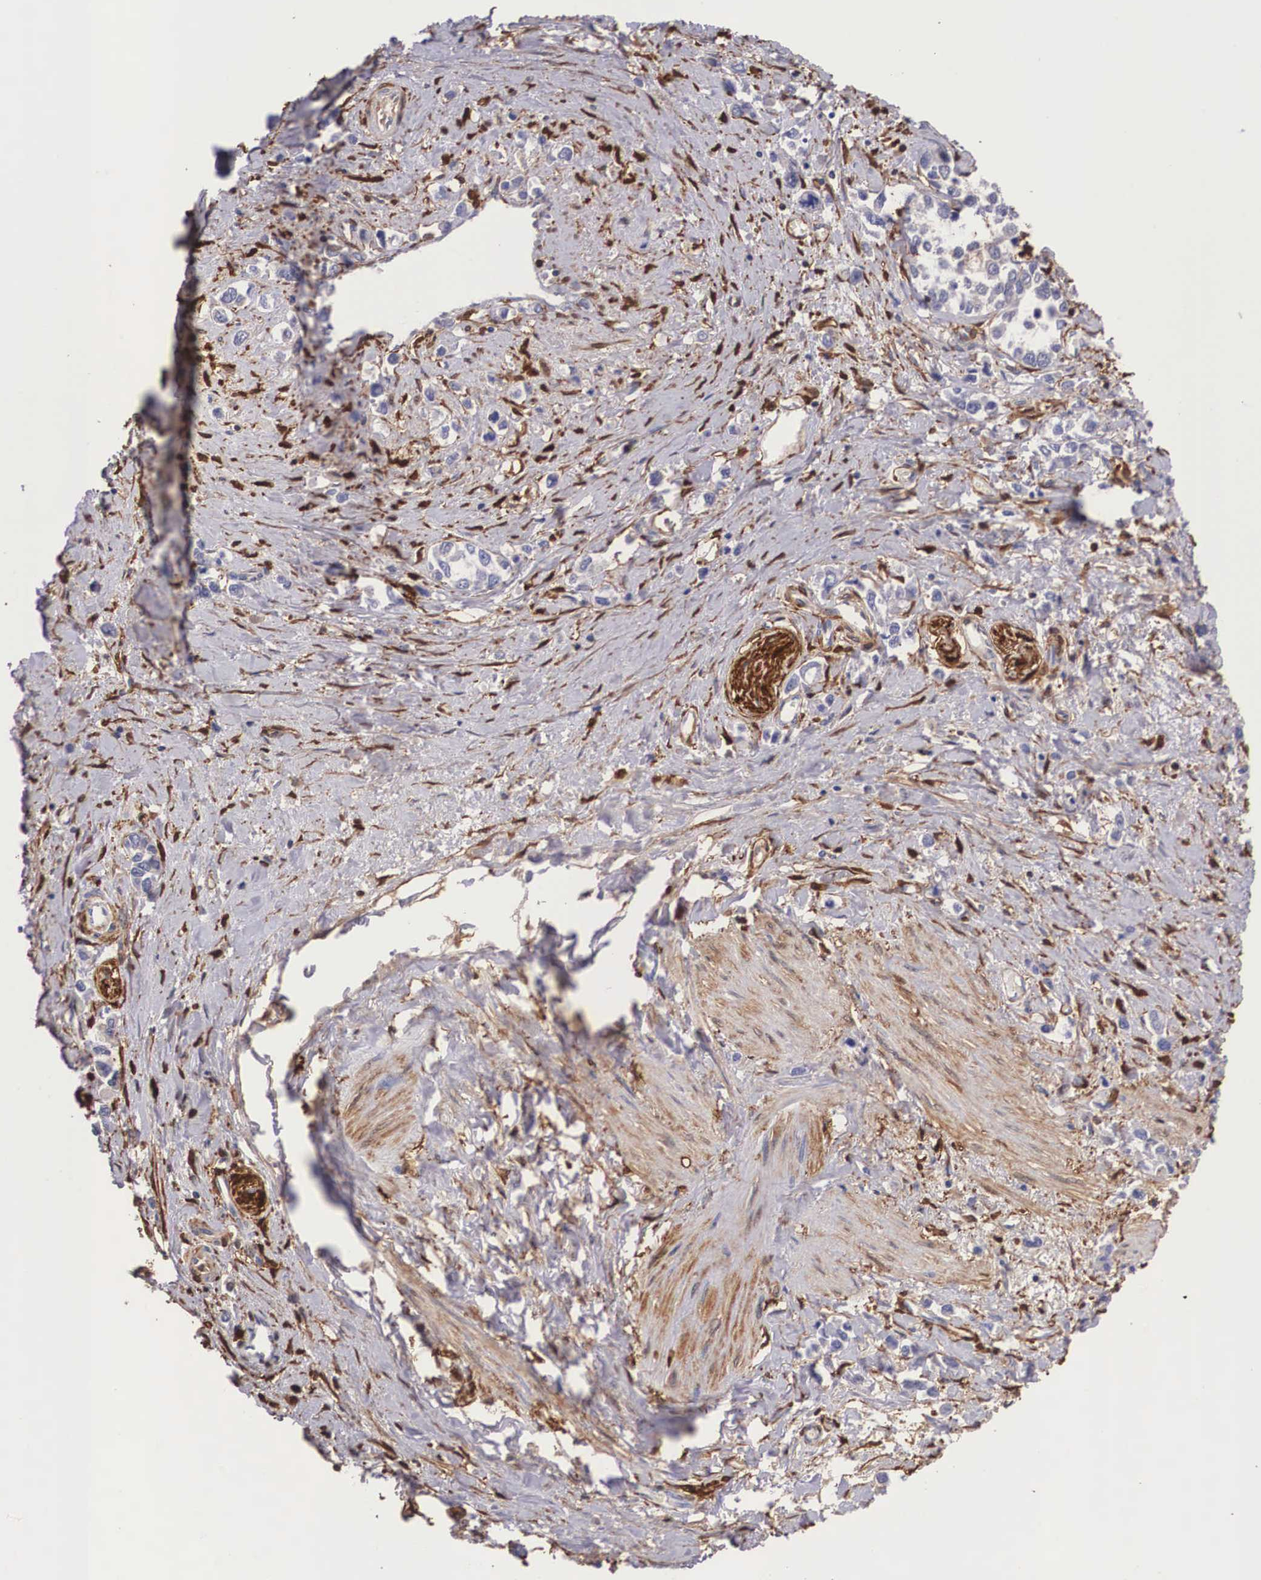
{"staining": {"intensity": "negative", "quantity": "none", "location": "none"}, "tissue": "stomach cancer", "cell_type": "Tumor cells", "image_type": "cancer", "snomed": [{"axis": "morphology", "description": "Adenocarcinoma, NOS"}, {"axis": "topography", "description": "Stomach, upper"}], "caption": "Tumor cells show no significant protein expression in stomach adenocarcinoma.", "gene": "LGALS1", "patient": {"sex": "male", "age": 76}}